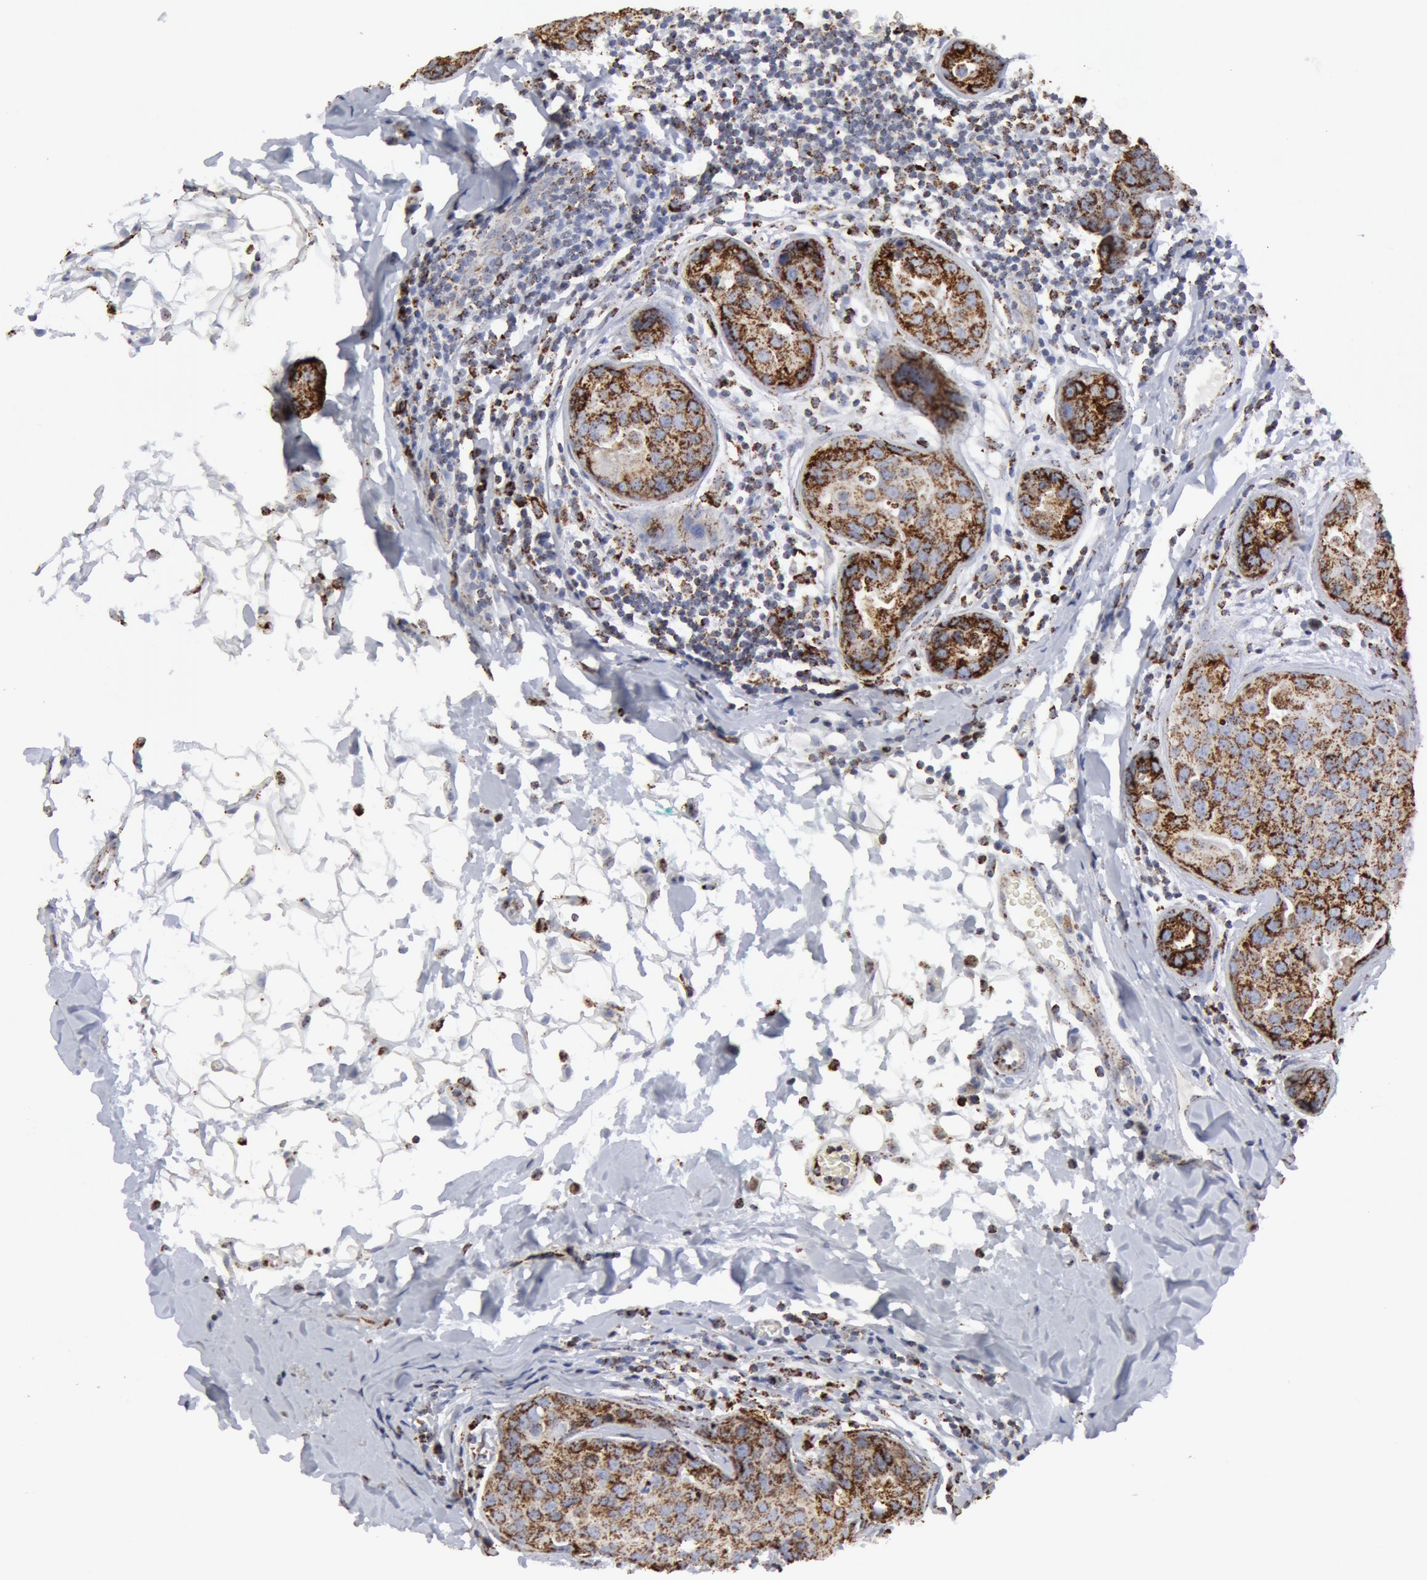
{"staining": {"intensity": "moderate", "quantity": ">75%", "location": "cytoplasmic/membranous"}, "tissue": "breast cancer", "cell_type": "Tumor cells", "image_type": "cancer", "snomed": [{"axis": "morphology", "description": "Duct carcinoma"}, {"axis": "topography", "description": "Breast"}], "caption": "Breast cancer (intraductal carcinoma) stained for a protein (brown) displays moderate cytoplasmic/membranous positive expression in about >75% of tumor cells.", "gene": "ATP5F1B", "patient": {"sex": "female", "age": 91}}